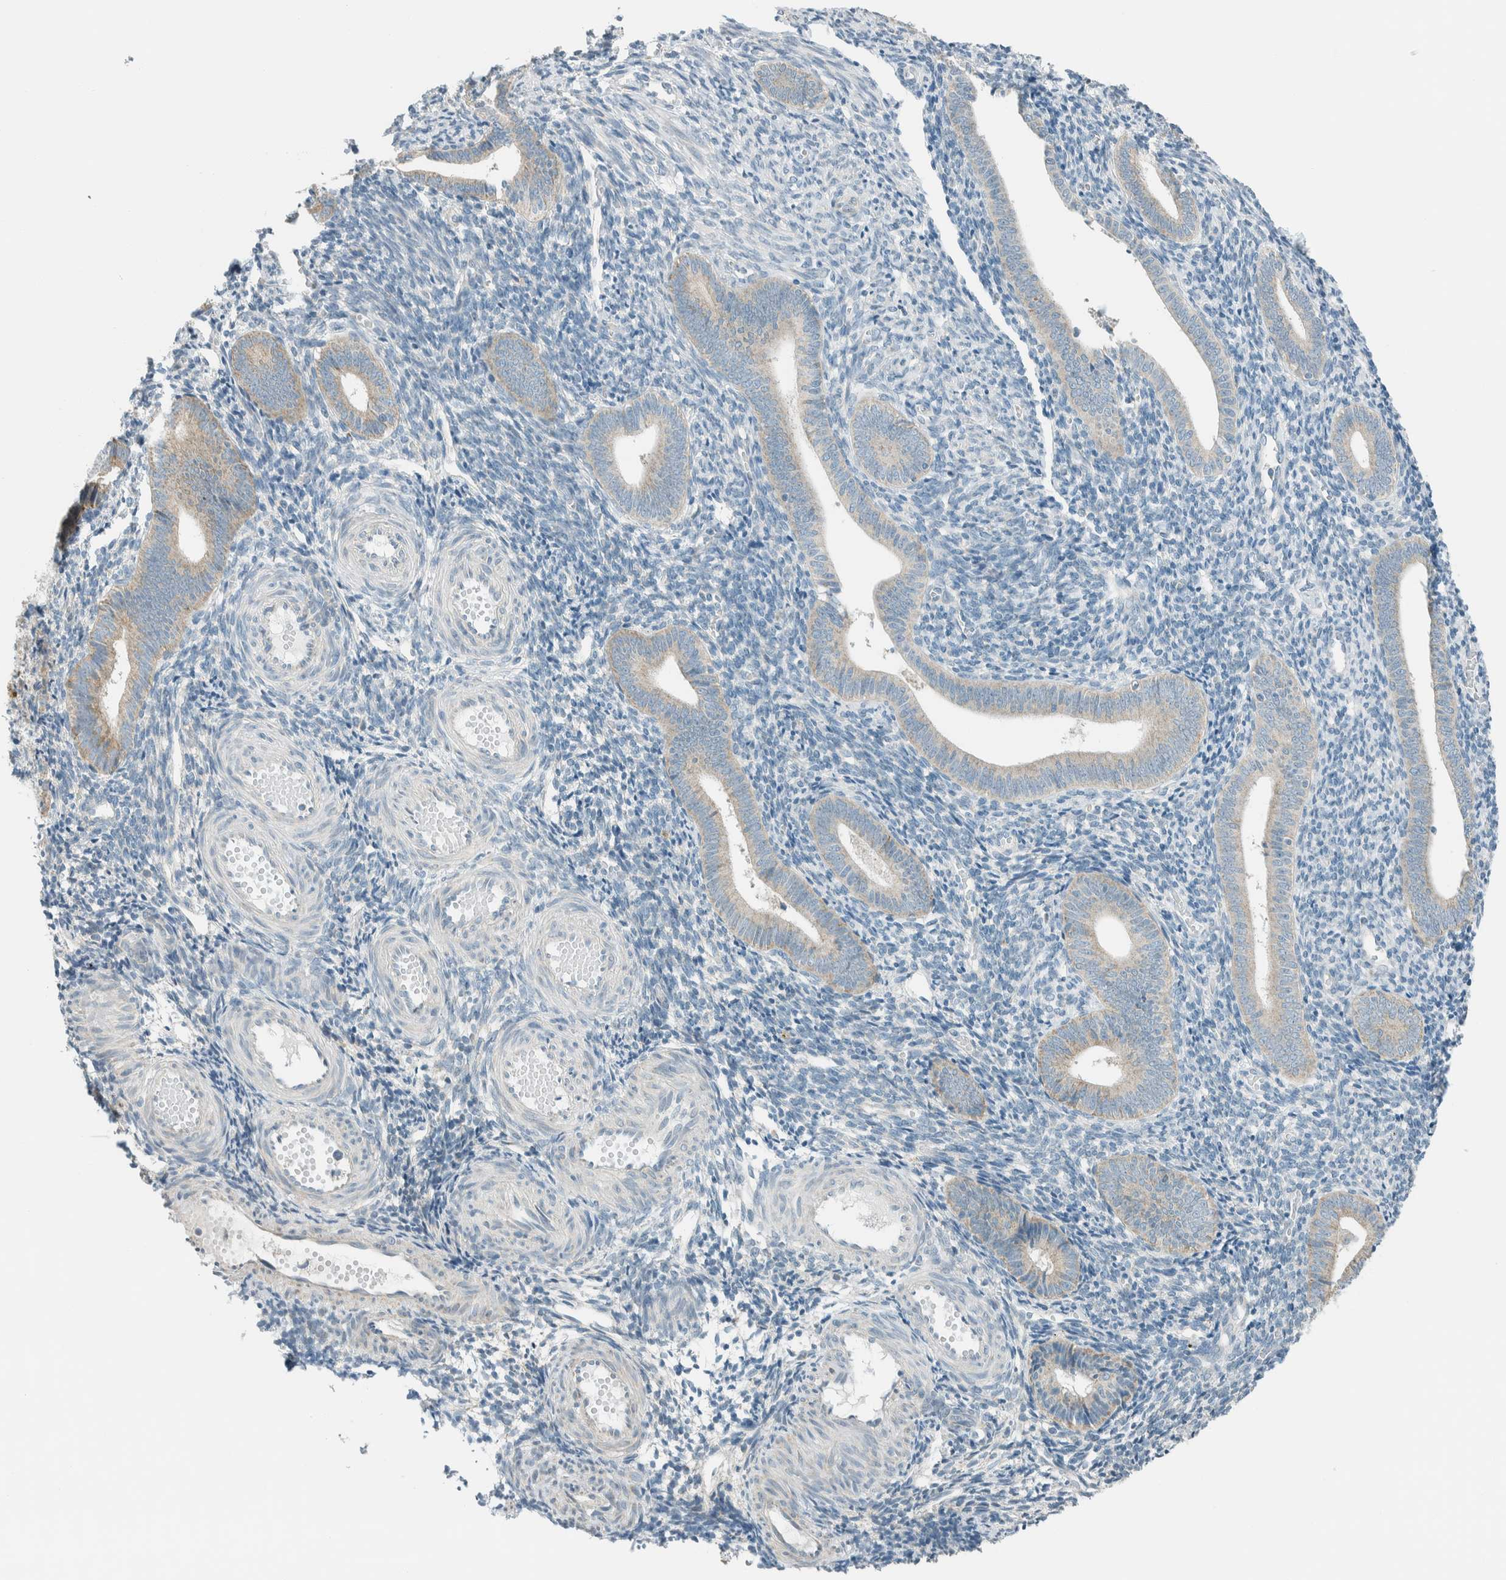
{"staining": {"intensity": "negative", "quantity": "none", "location": "none"}, "tissue": "endometrium", "cell_type": "Cells in endometrial stroma", "image_type": "normal", "snomed": [{"axis": "morphology", "description": "Normal tissue, NOS"}, {"axis": "topography", "description": "Uterus"}, {"axis": "topography", "description": "Endometrium"}], "caption": "Photomicrograph shows no protein expression in cells in endometrial stroma of benign endometrium.", "gene": "AARSD1", "patient": {"sex": "female", "age": 33}}